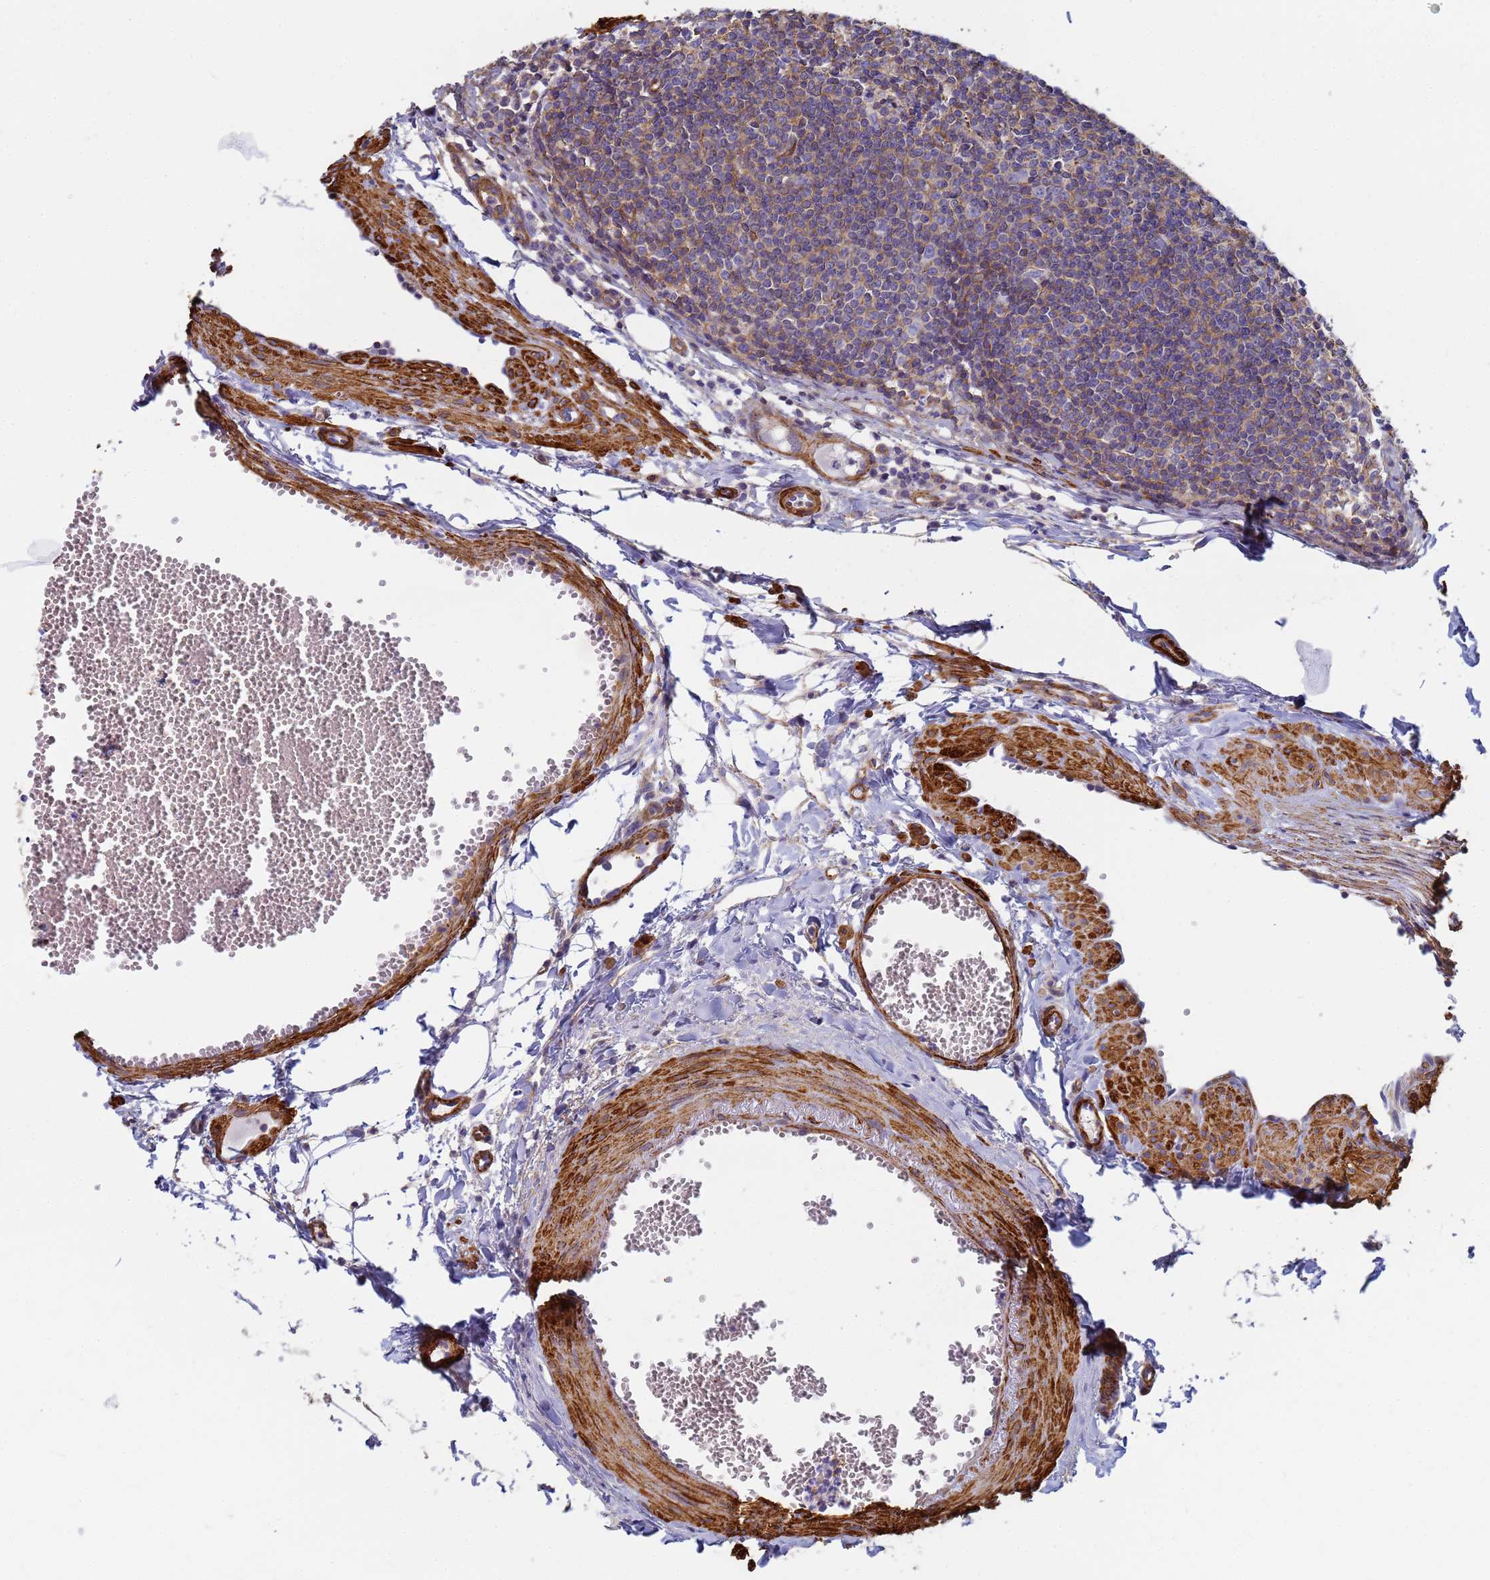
{"staining": {"intensity": "moderate", "quantity": "25%-75%", "location": "cytoplasmic/membranous"}, "tissue": "lymph node", "cell_type": "Germinal center cells", "image_type": "normal", "snomed": [{"axis": "morphology", "description": "Normal tissue, NOS"}, {"axis": "topography", "description": "Lymph node"}], "caption": "This histopathology image displays immunohistochemistry (IHC) staining of normal lymph node, with medium moderate cytoplasmic/membranous expression in about 25%-75% of germinal center cells.", "gene": "TPM1", "patient": {"sex": "female", "age": 27}}